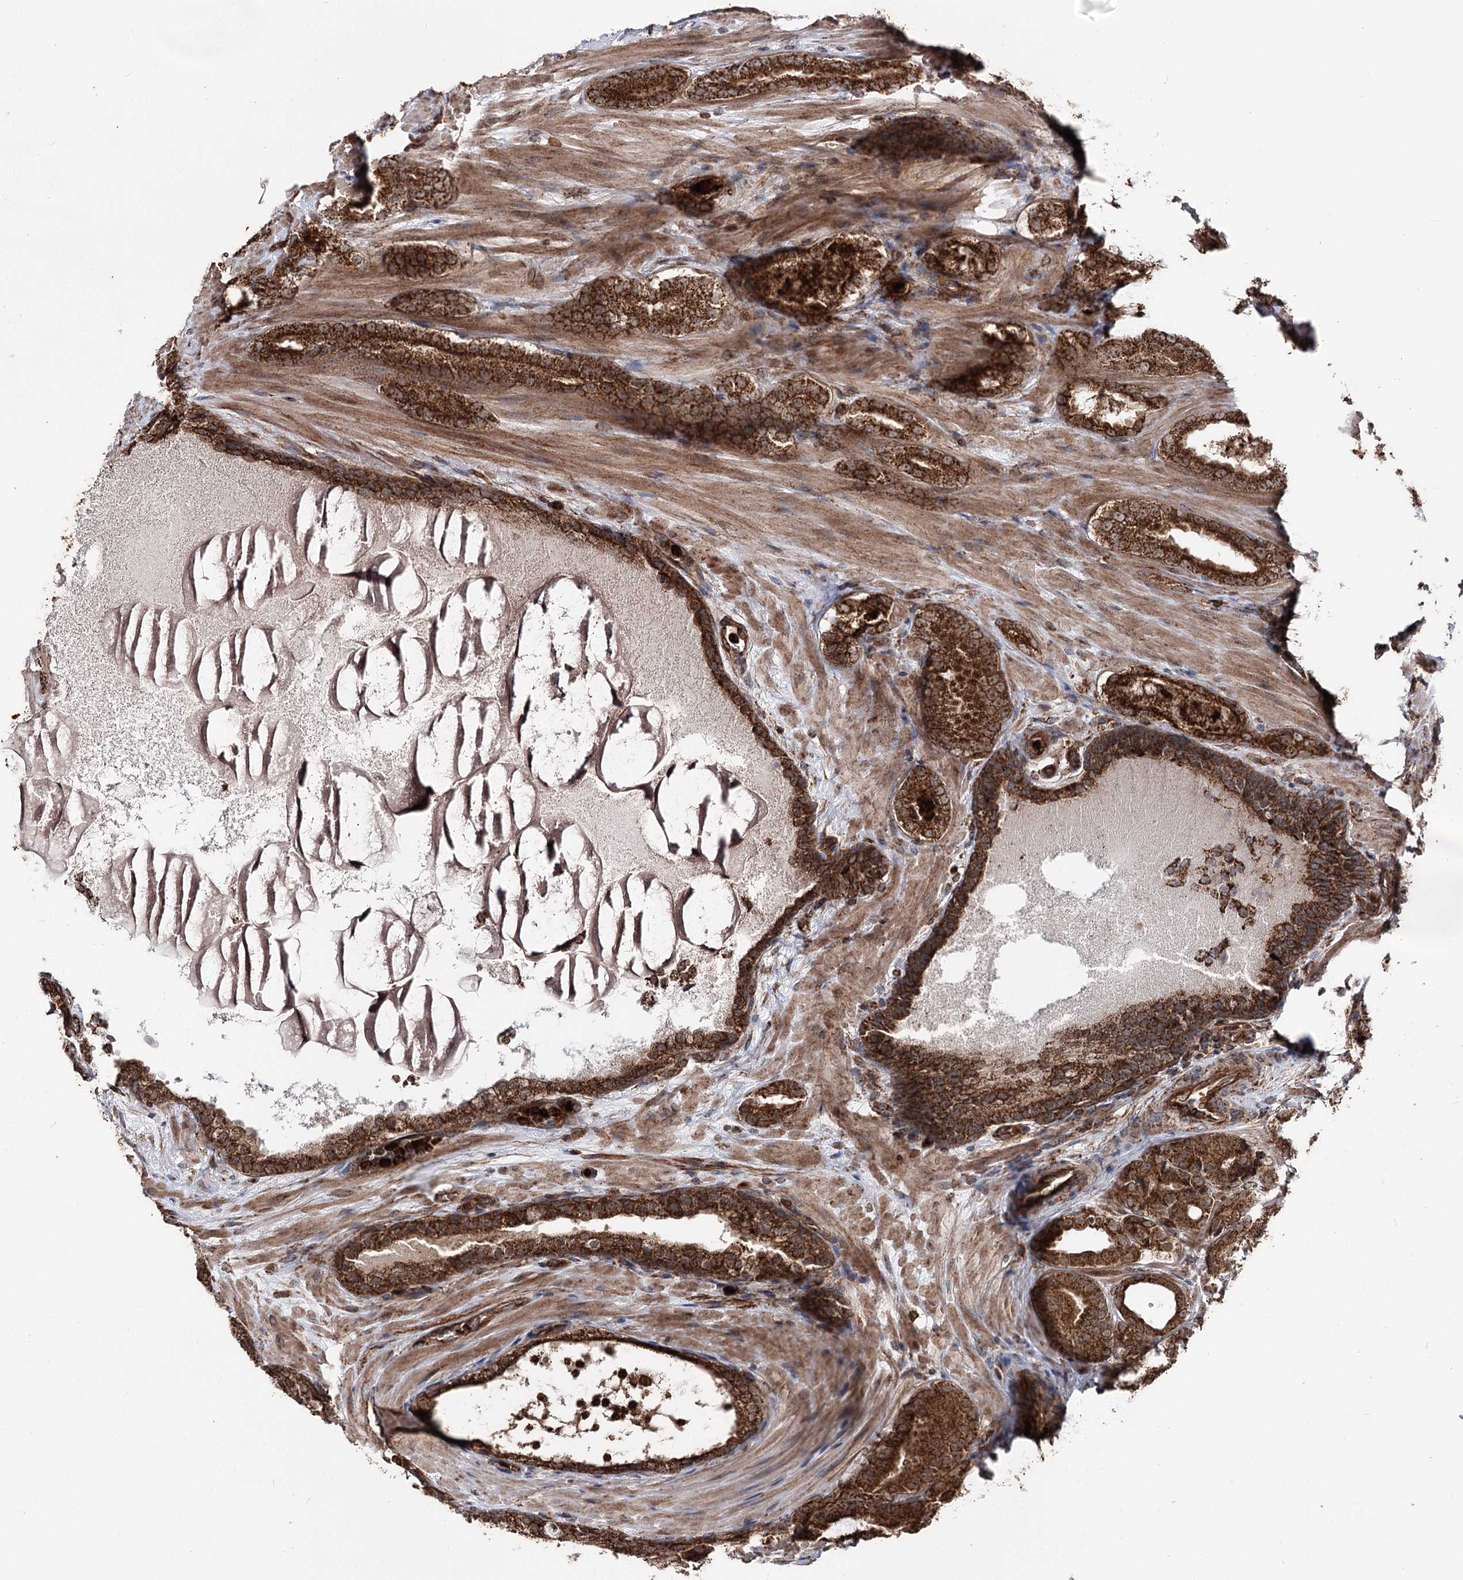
{"staining": {"intensity": "strong", "quantity": ">75%", "location": "cytoplasmic/membranous"}, "tissue": "prostate cancer", "cell_type": "Tumor cells", "image_type": "cancer", "snomed": [{"axis": "morphology", "description": "Adenocarcinoma, High grade"}, {"axis": "topography", "description": "Prostate"}], "caption": "This micrograph reveals immunohistochemistry (IHC) staining of human adenocarcinoma (high-grade) (prostate), with high strong cytoplasmic/membranous positivity in about >75% of tumor cells.", "gene": "FGFR1OP2", "patient": {"sex": "male", "age": 60}}